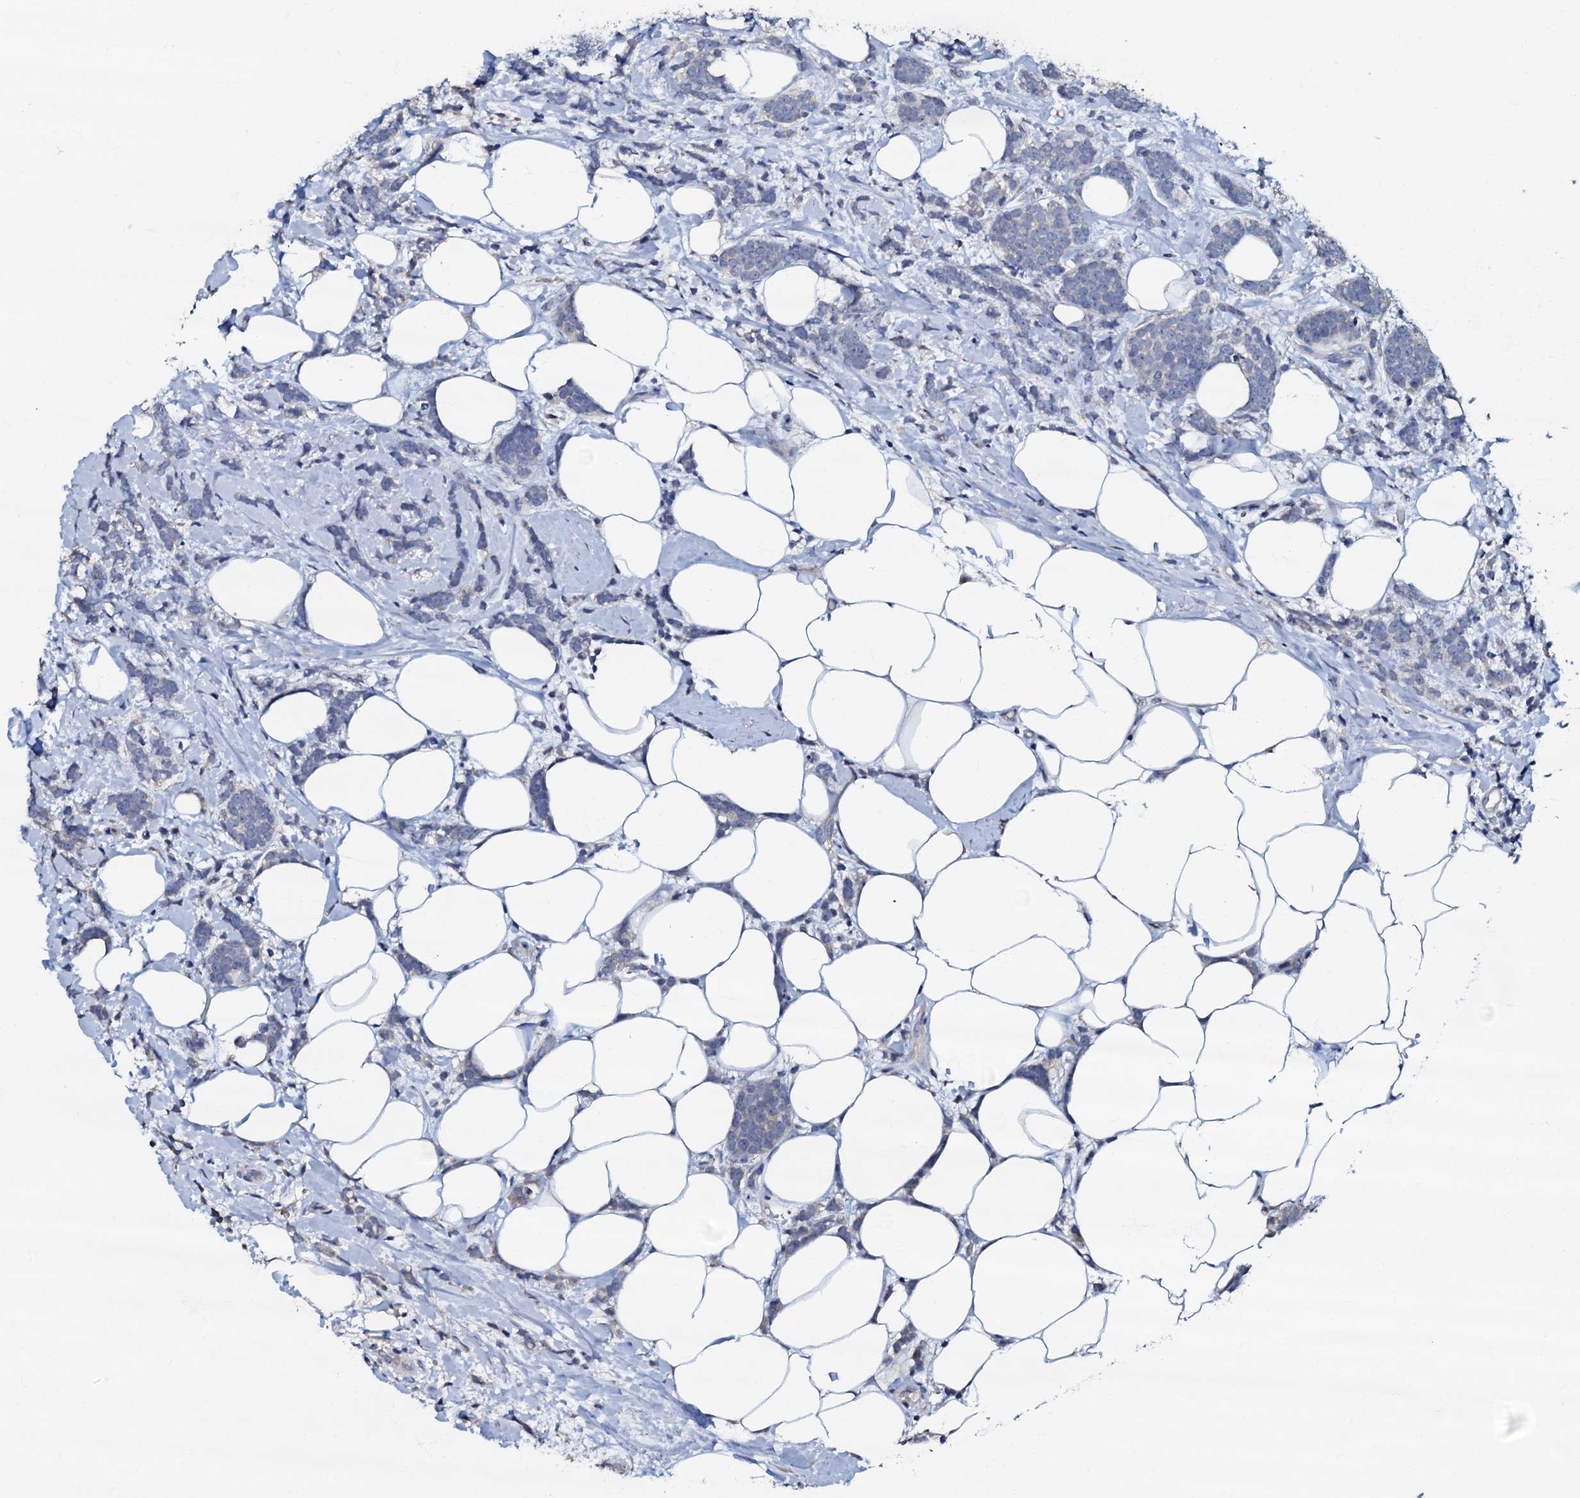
{"staining": {"intensity": "negative", "quantity": "none", "location": "none"}, "tissue": "breast cancer", "cell_type": "Tumor cells", "image_type": "cancer", "snomed": [{"axis": "morphology", "description": "Lobular carcinoma"}, {"axis": "topography", "description": "Breast"}], "caption": "Immunohistochemical staining of breast cancer exhibits no significant positivity in tumor cells.", "gene": "CPNE2", "patient": {"sex": "female", "age": 58}}